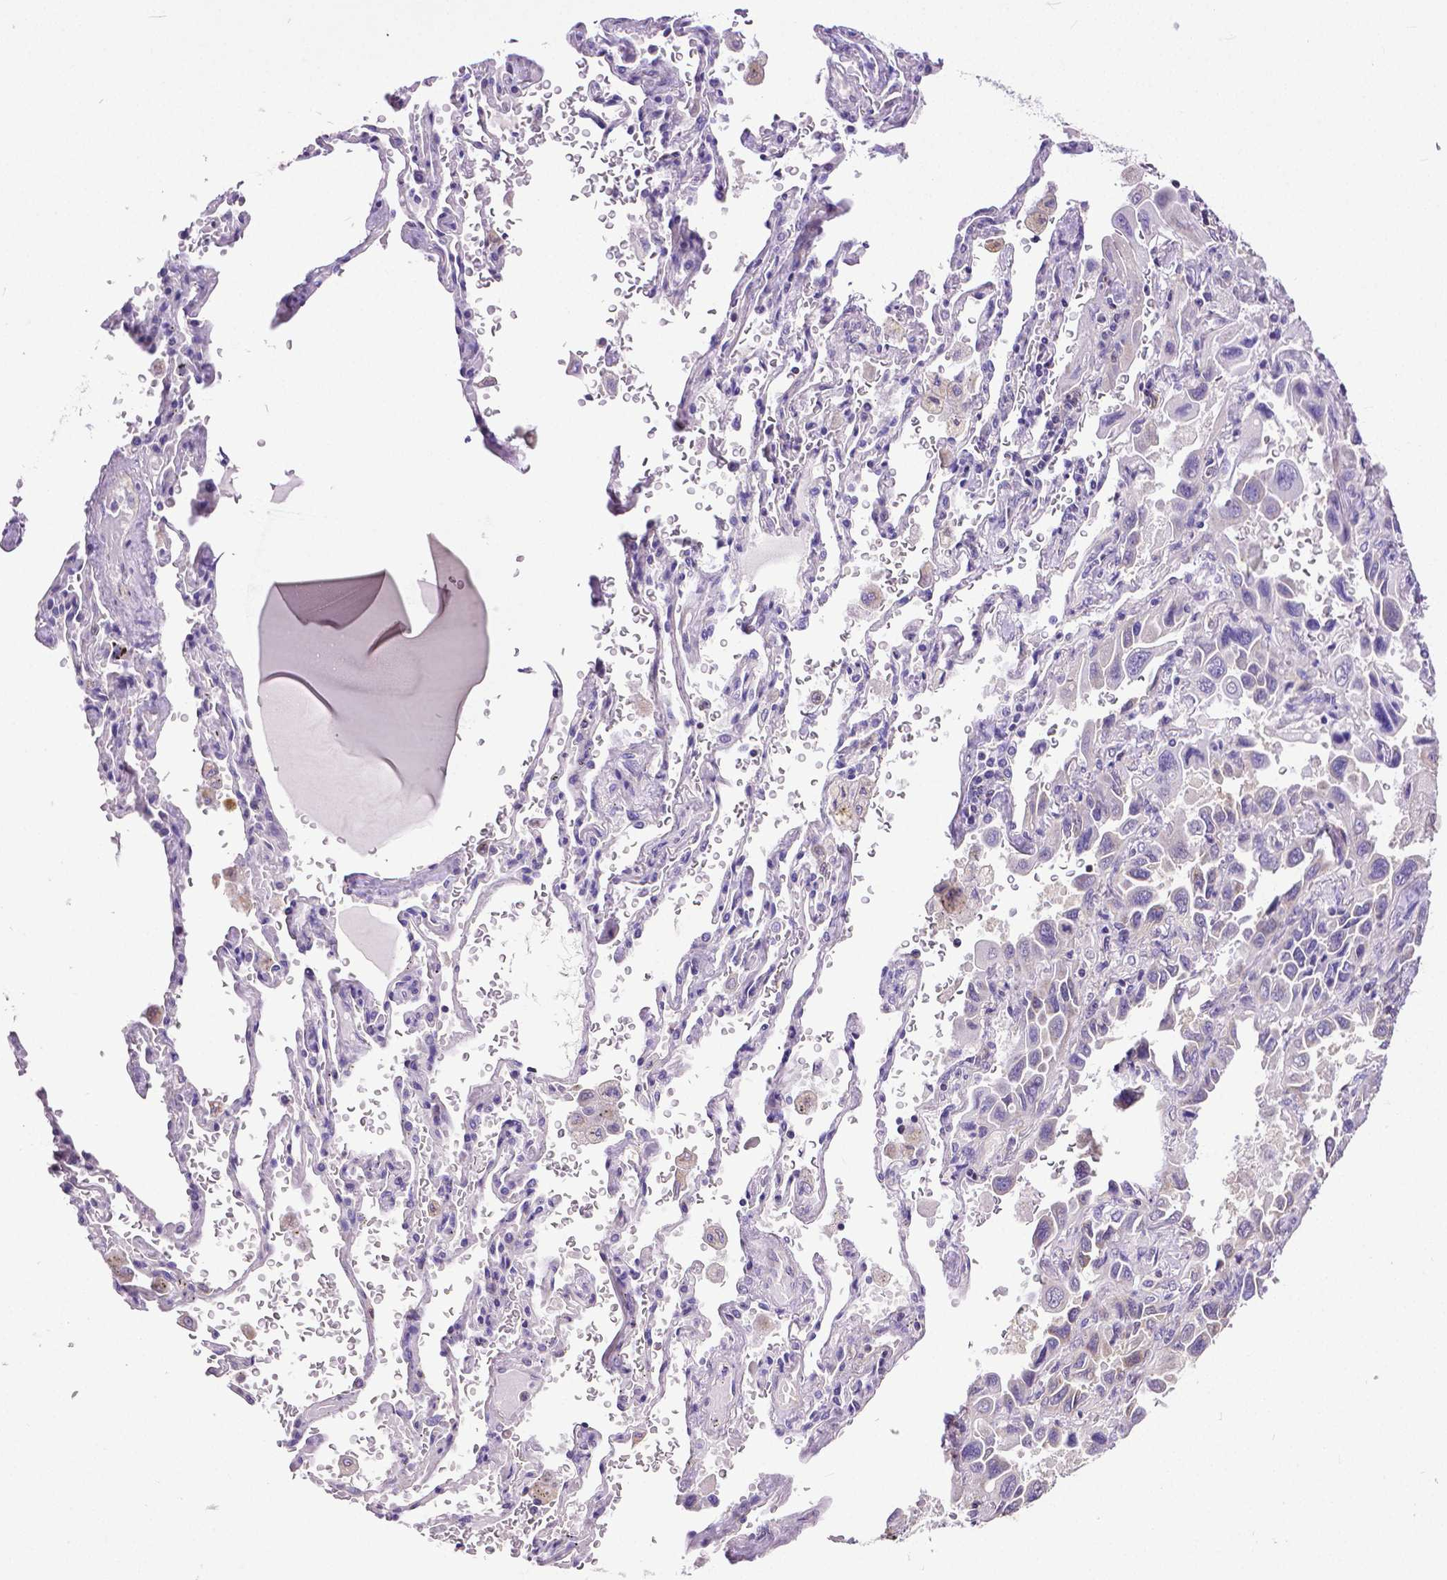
{"staining": {"intensity": "moderate", "quantity": "25%-75%", "location": "cytoplasmic/membranous"}, "tissue": "lung cancer", "cell_type": "Tumor cells", "image_type": "cancer", "snomed": [{"axis": "morphology", "description": "Adenocarcinoma, NOS"}, {"axis": "topography", "description": "Lung"}], "caption": "Adenocarcinoma (lung) stained for a protein demonstrates moderate cytoplasmic/membranous positivity in tumor cells.", "gene": "MCL1", "patient": {"sex": "male", "age": 64}}